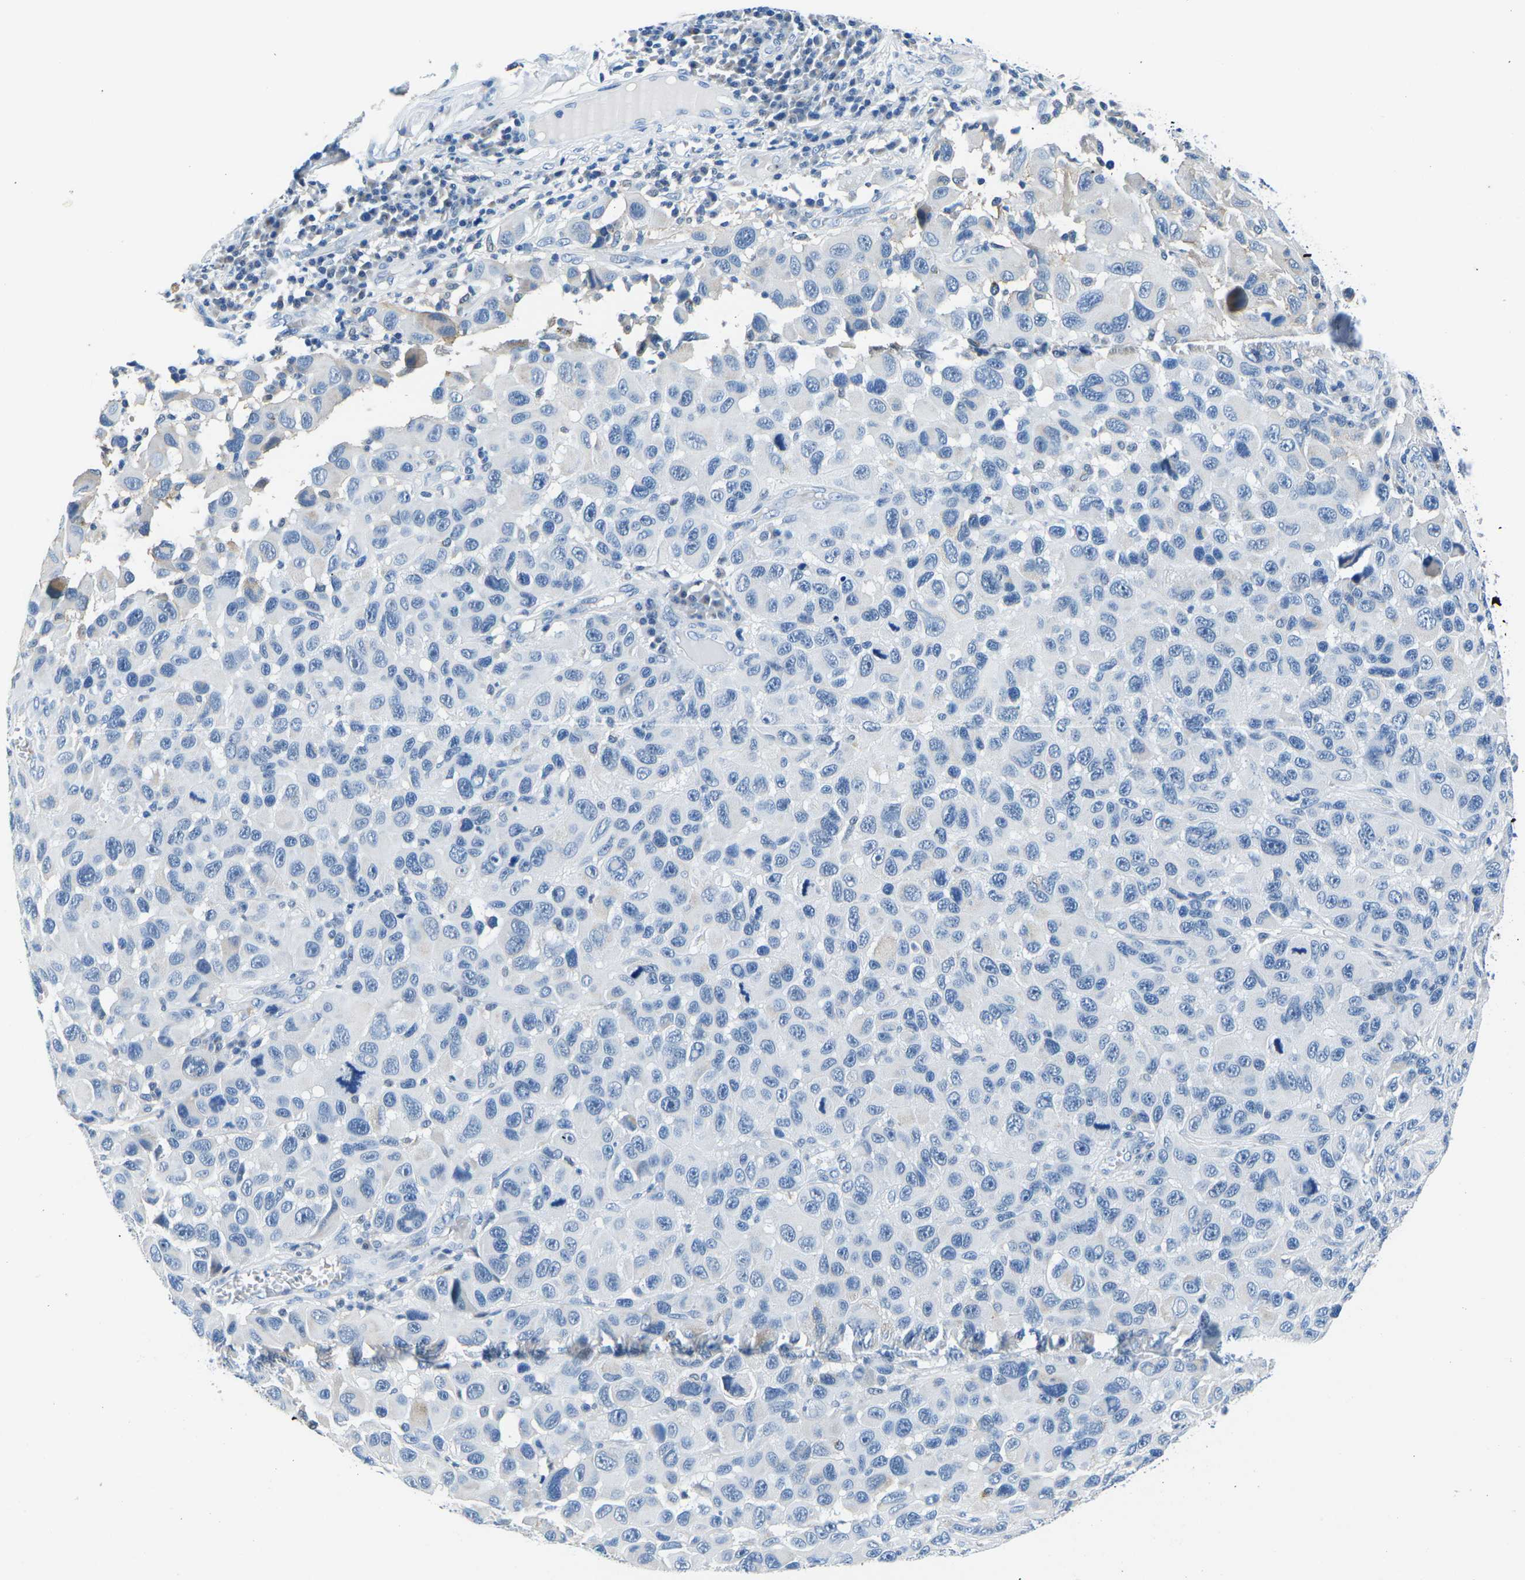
{"staining": {"intensity": "negative", "quantity": "none", "location": "none"}, "tissue": "melanoma", "cell_type": "Tumor cells", "image_type": "cancer", "snomed": [{"axis": "morphology", "description": "Malignant melanoma, NOS"}, {"axis": "topography", "description": "Skin"}], "caption": "IHC micrograph of malignant melanoma stained for a protein (brown), which demonstrates no staining in tumor cells.", "gene": "TM6SF1", "patient": {"sex": "male", "age": 53}}